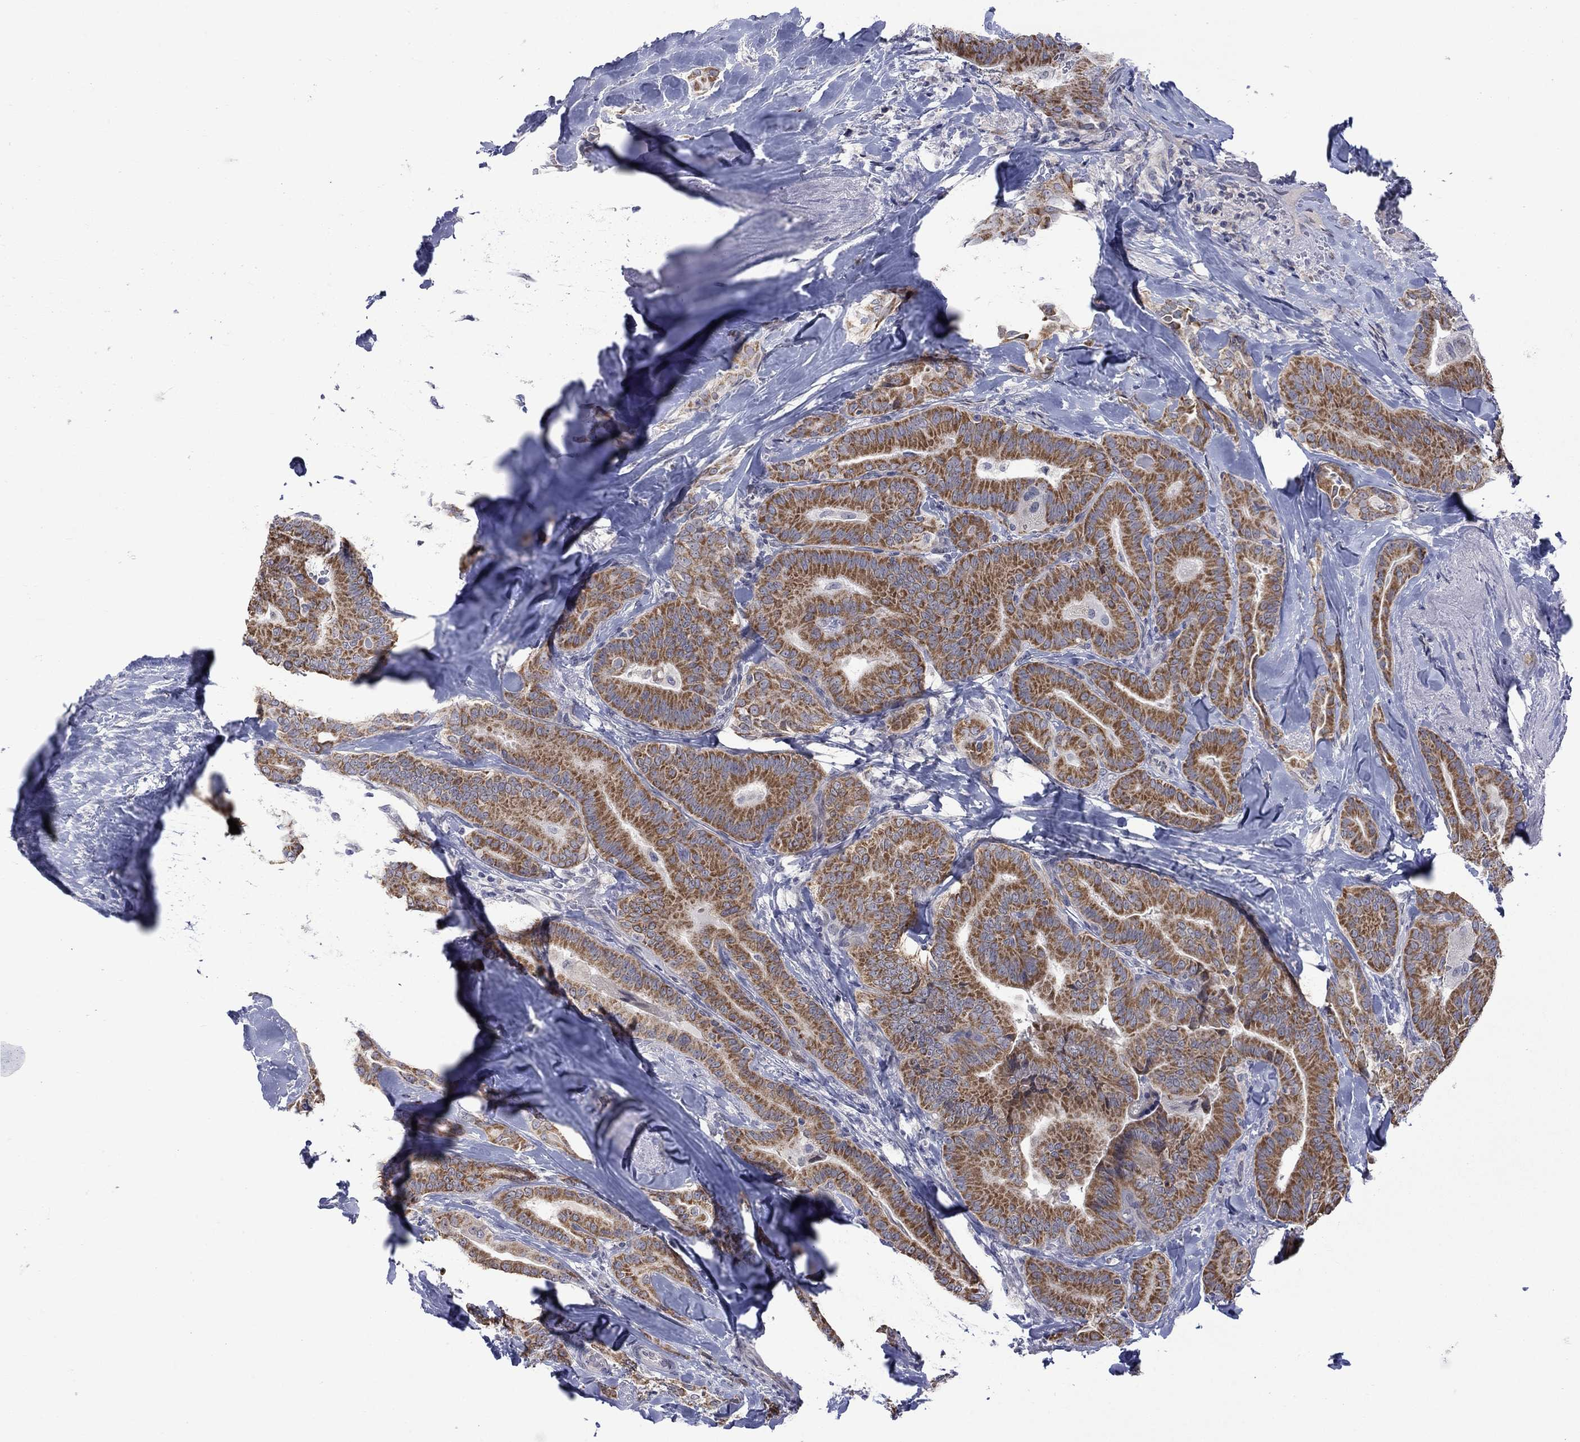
{"staining": {"intensity": "strong", "quantity": ">75%", "location": "cytoplasmic/membranous"}, "tissue": "thyroid cancer", "cell_type": "Tumor cells", "image_type": "cancer", "snomed": [{"axis": "morphology", "description": "Papillary adenocarcinoma, NOS"}, {"axis": "topography", "description": "Thyroid gland"}], "caption": "Thyroid cancer (papillary adenocarcinoma) tissue reveals strong cytoplasmic/membranous expression in approximately >75% of tumor cells, visualized by immunohistochemistry.", "gene": "KCNJ16", "patient": {"sex": "male", "age": 61}}